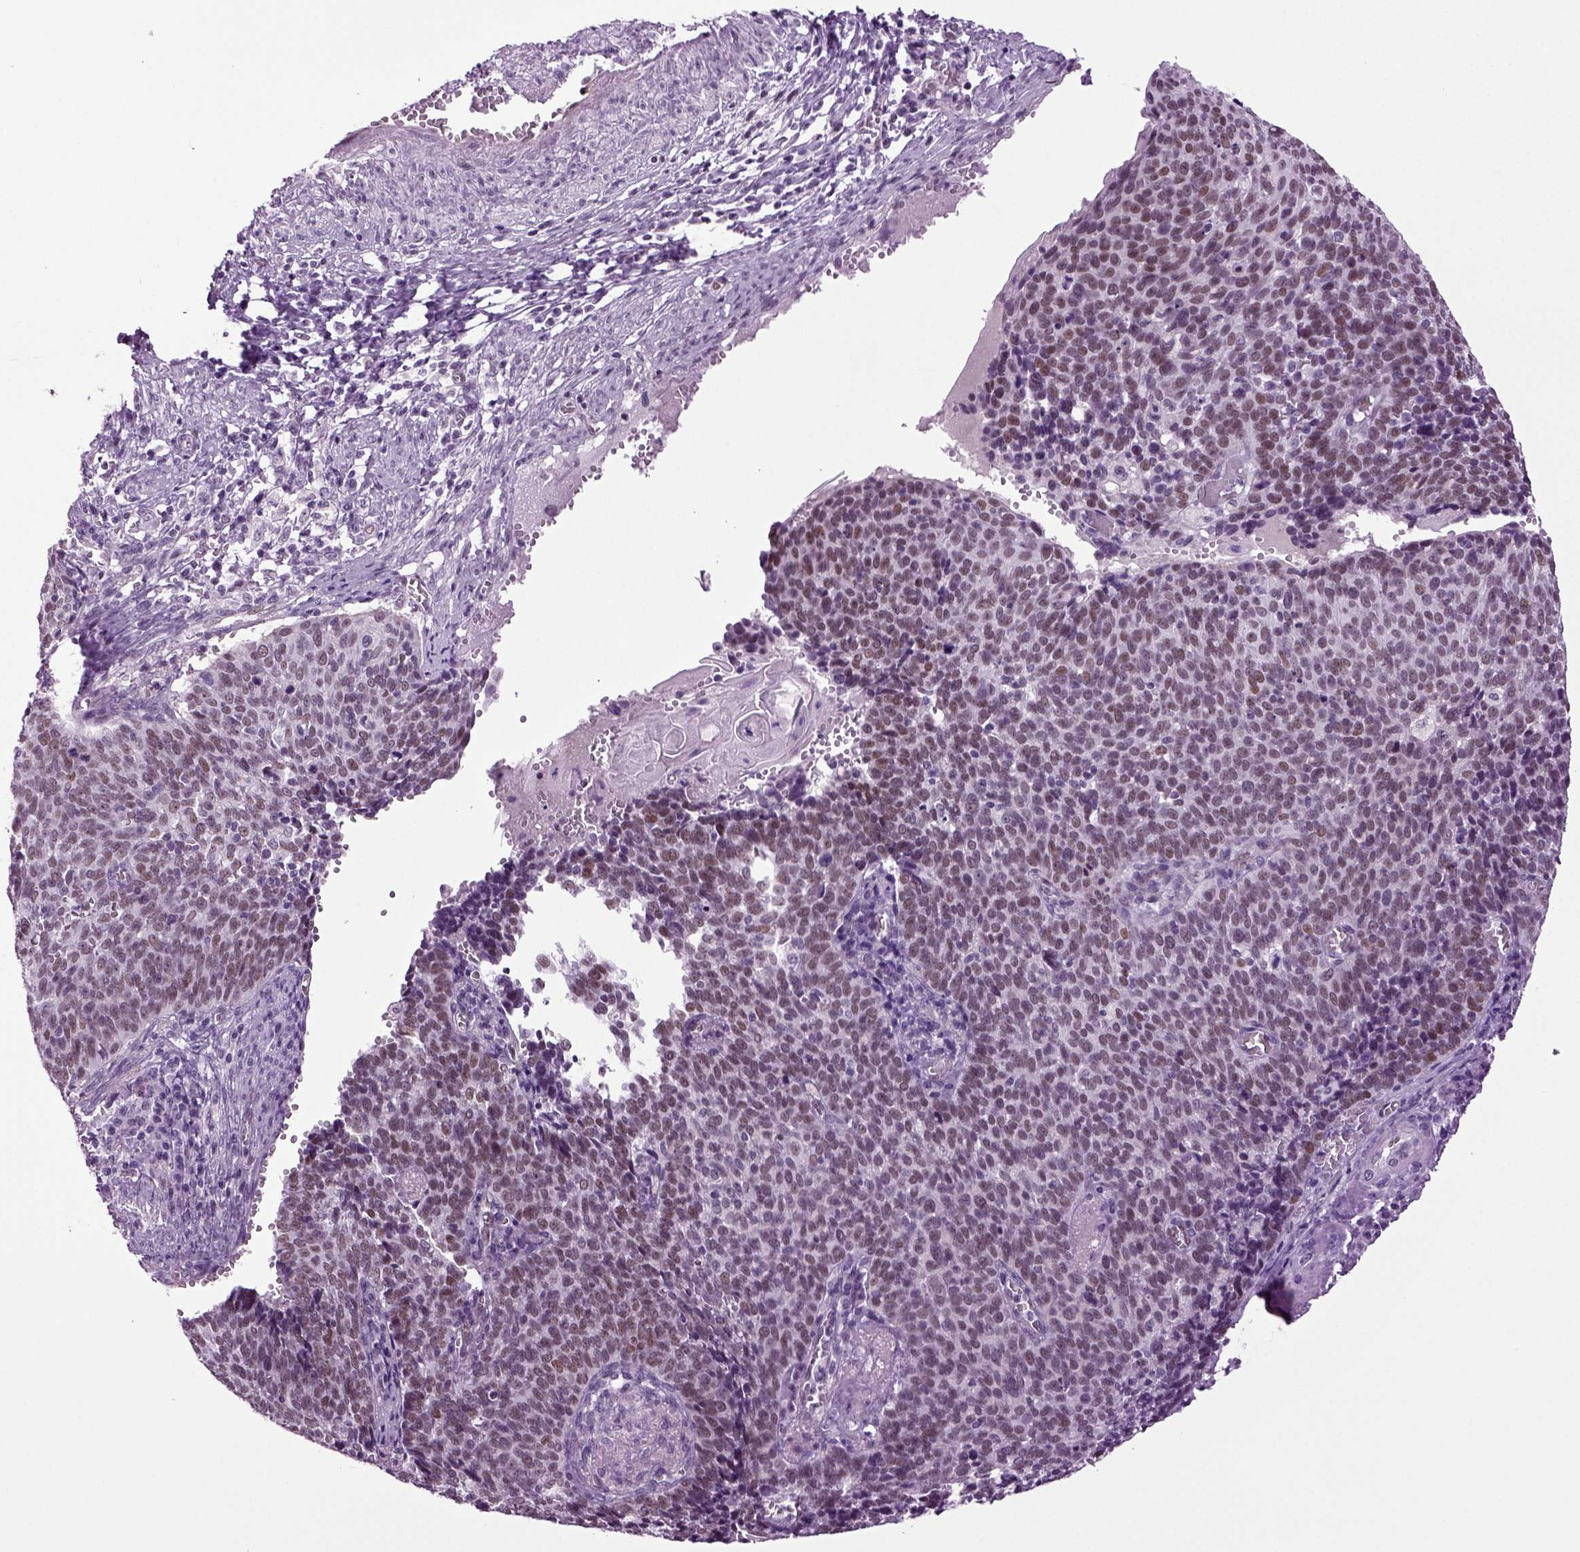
{"staining": {"intensity": "moderate", "quantity": "<25%", "location": "nuclear"}, "tissue": "cervical cancer", "cell_type": "Tumor cells", "image_type": "cancer", "snomed": [{"axis": "morphology", "description": "Normal tissue, NOS"}, {"axis": "morphology", "description": "Squamous cell carcinoma, NOS"}, {"axis": "topography", "description": "Cervix"}], "caption": "Cervical cancer (squamous cell carcinoma) was stained to show a protein in brown. There is low levels of moderate nuclear positivity in about <25% of tumor cells. The staining was performed using DAB, with brown indicating positive protein expression. Nuclei are stained blue with hematoxylin.", "gene": "RFX3", "patient": {"sex": "female", "age": 39}}